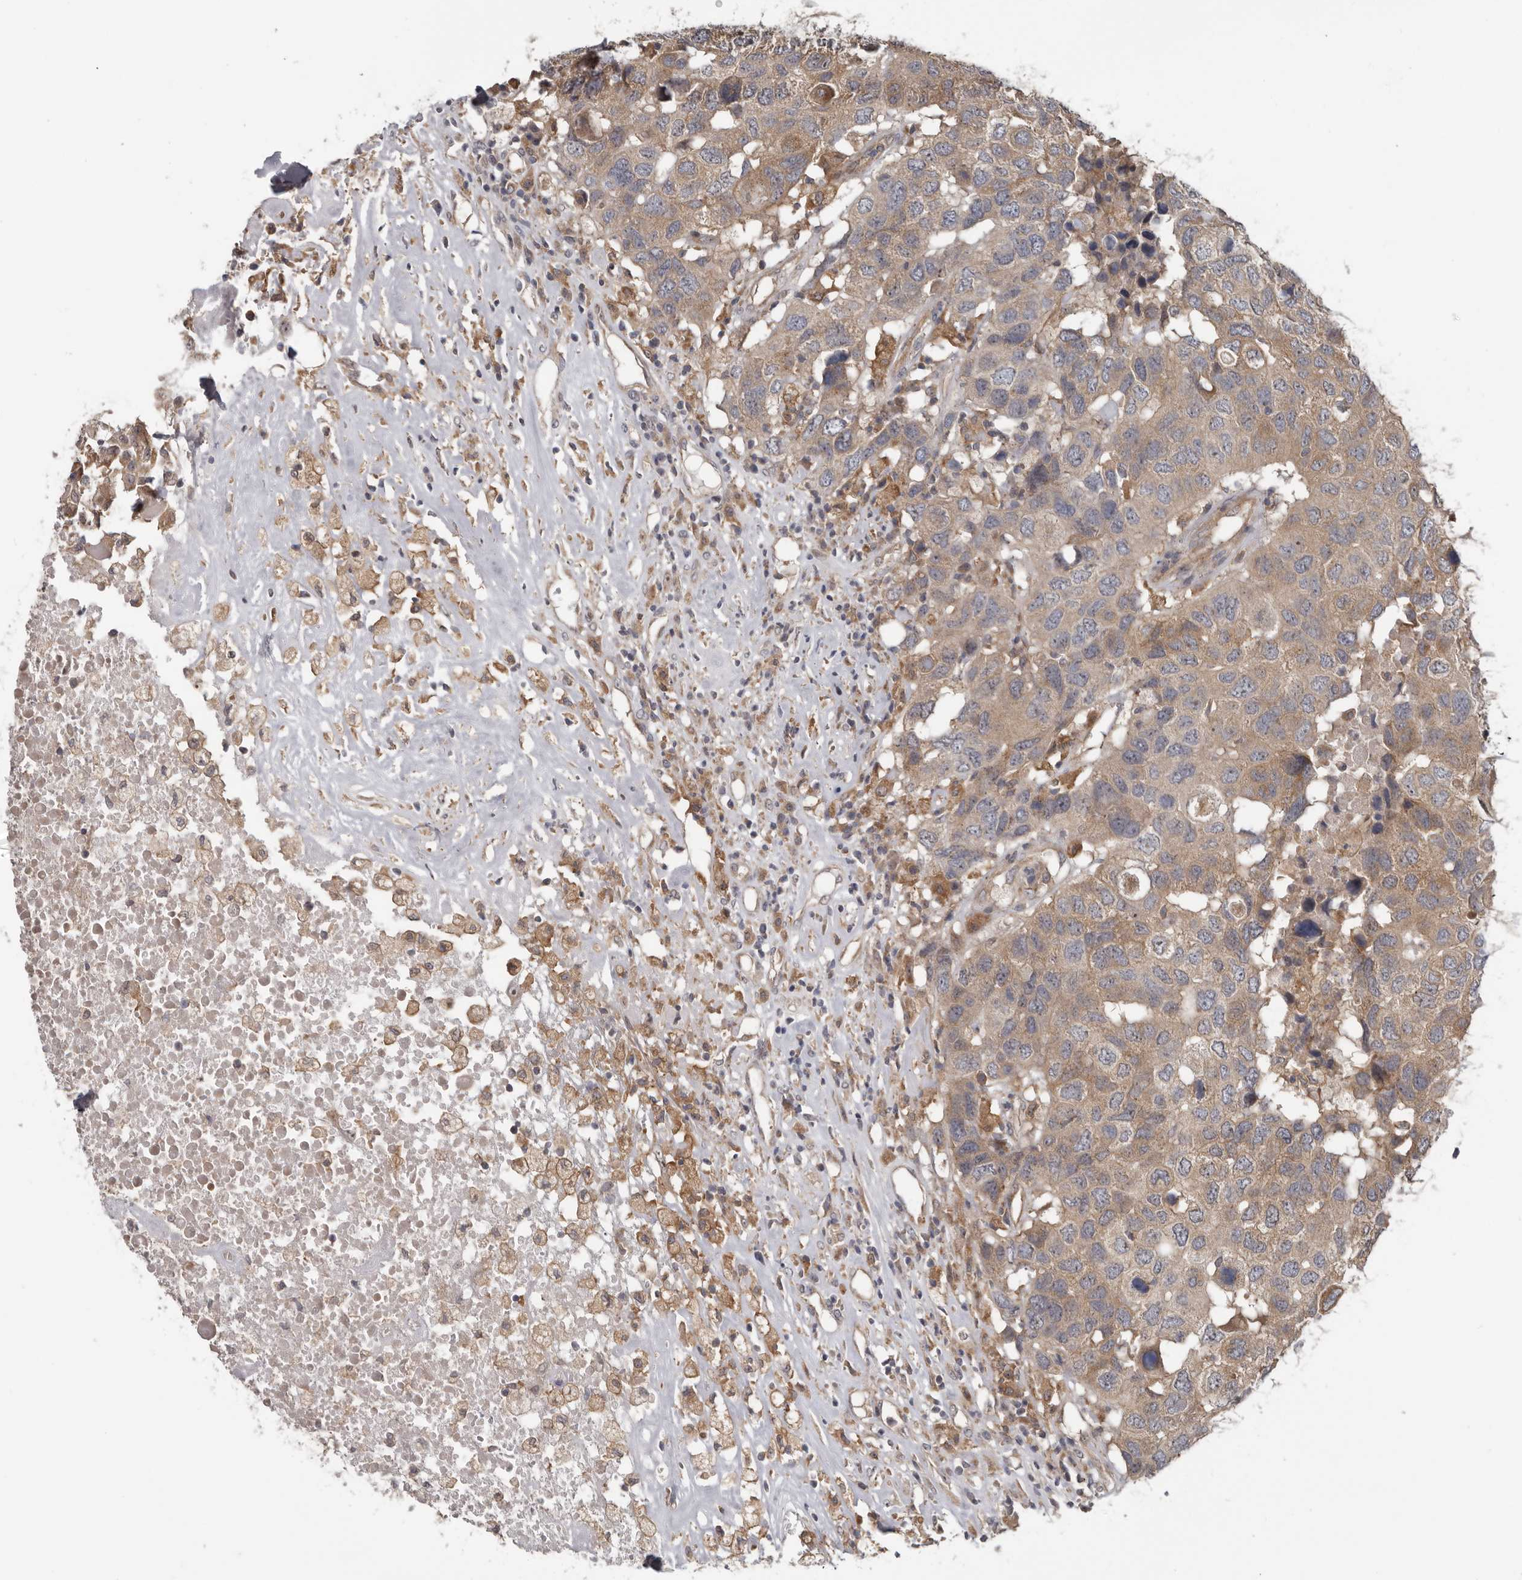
{"staining": {"intensity": "weak", "quantity": ">75%", "location": "cytoplasmic/membranous"}, "tissue": "head and neck cancer", "cell_type": "Tumor cells", "image_type": "cancer", "snomed": [{"axis": "morphology", "description": "Squamous cell carcinoma, NOS"}, {"axis": "topography", "description": "Head-Neck"}], "caption": "IHC micrograph of human head and neck cancer (squamous cell carcinoma) stained for a protein (brown), which shows low levels of weak cytoplasmic/membranous expression in about >75% of tumor cells.", "gene": "HINT3", "patient": {"sex": "male", "age": 66}}